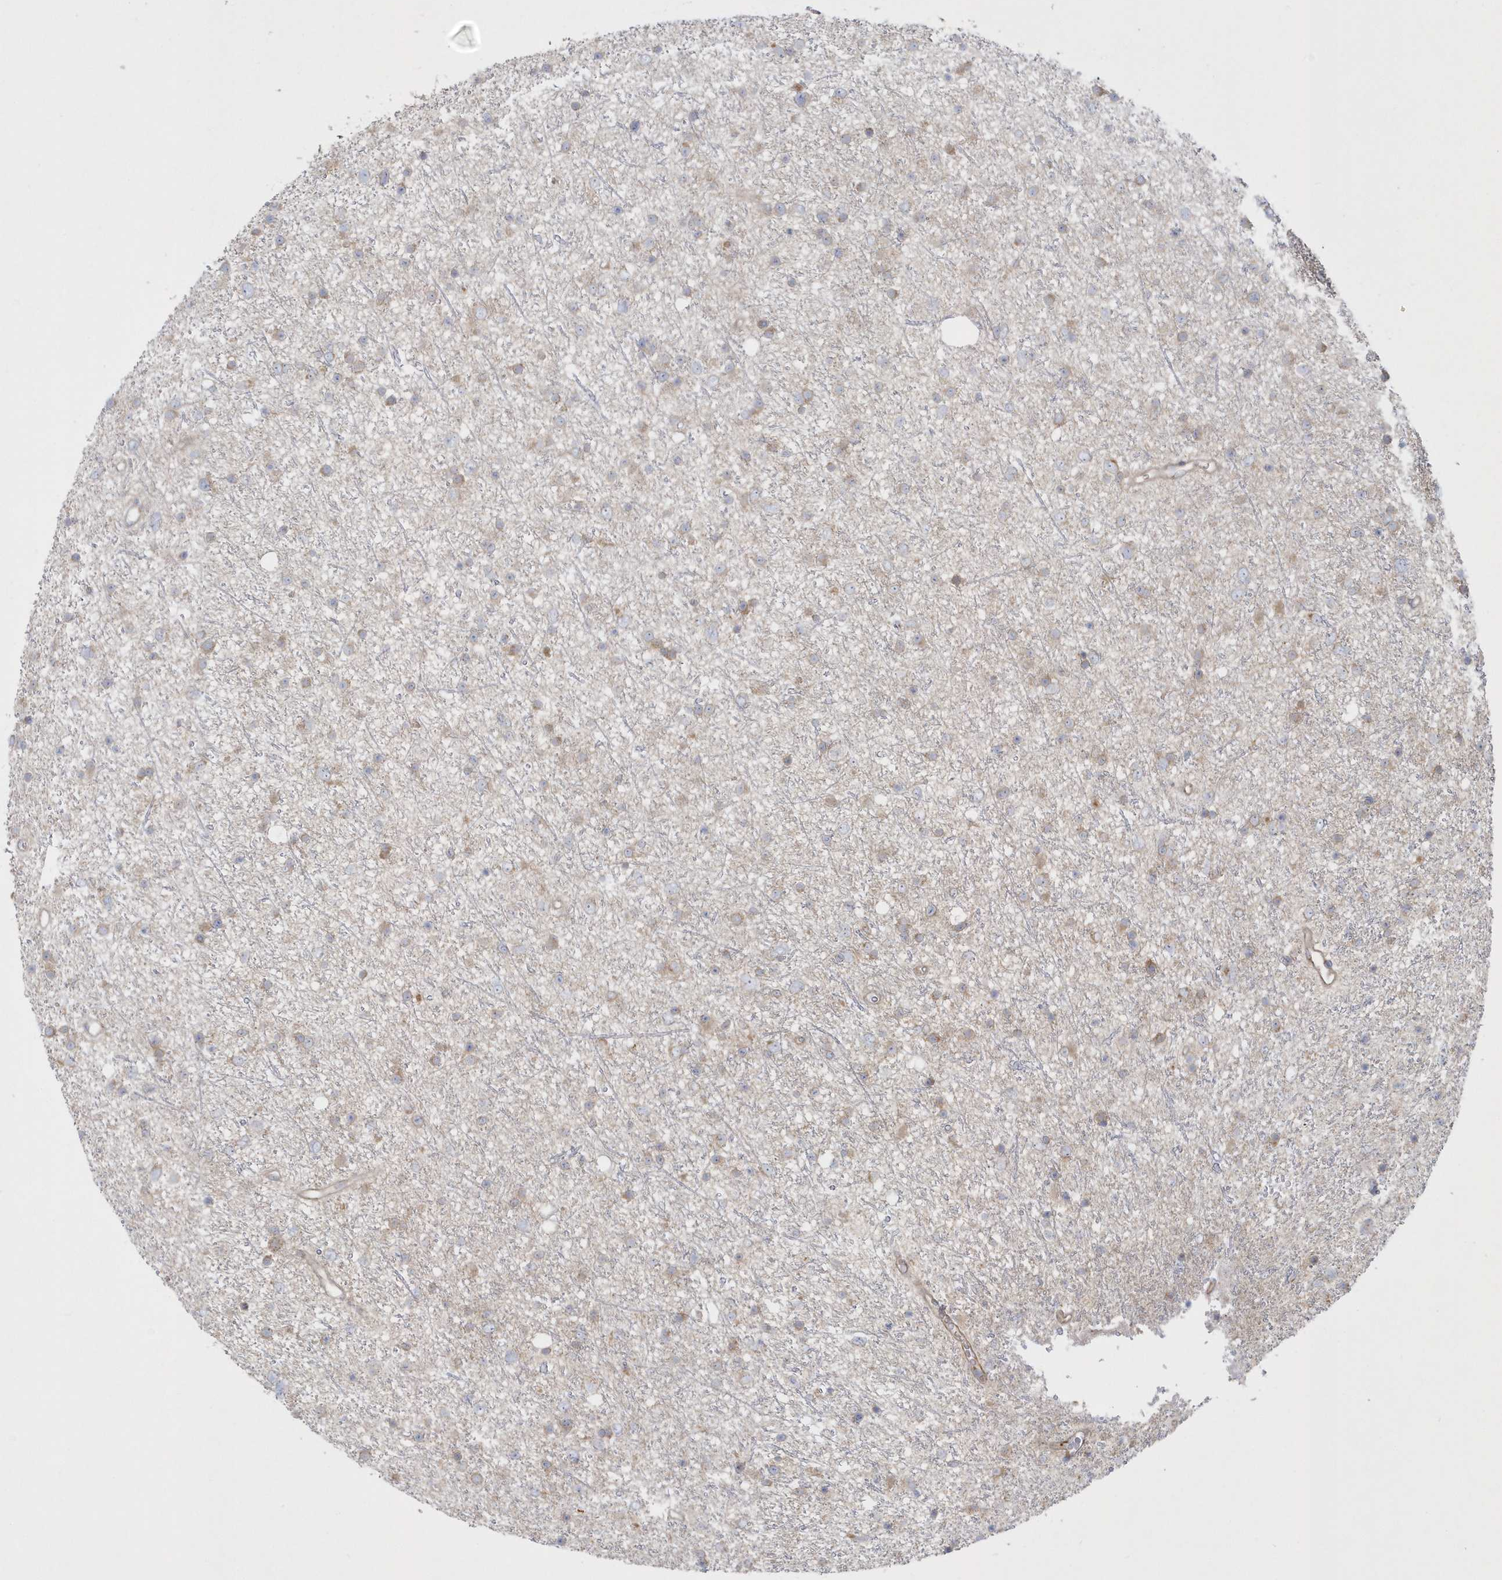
{"staining": {"intensity": "weak", "quantity": "<25%", "location": "cytoplasmic/membranous"}, "tissue": "glioma", "cell_type": "Tumor cells", "image_type": "cancer", "snomed": [{"axis": "morphology", "description": "Glioma, malignant, Low grade"}, {"axis": "topography", "description": "Cerebral cortex"}], "caption": "High magnification brightfield microscopy of glioma stained with DAB (brown) and counterstained with hematoxylin (blue): tumor cells show no significant positivity.", "gene": "DNAJC18", "patient": {"sex": "female", "age": 39}}